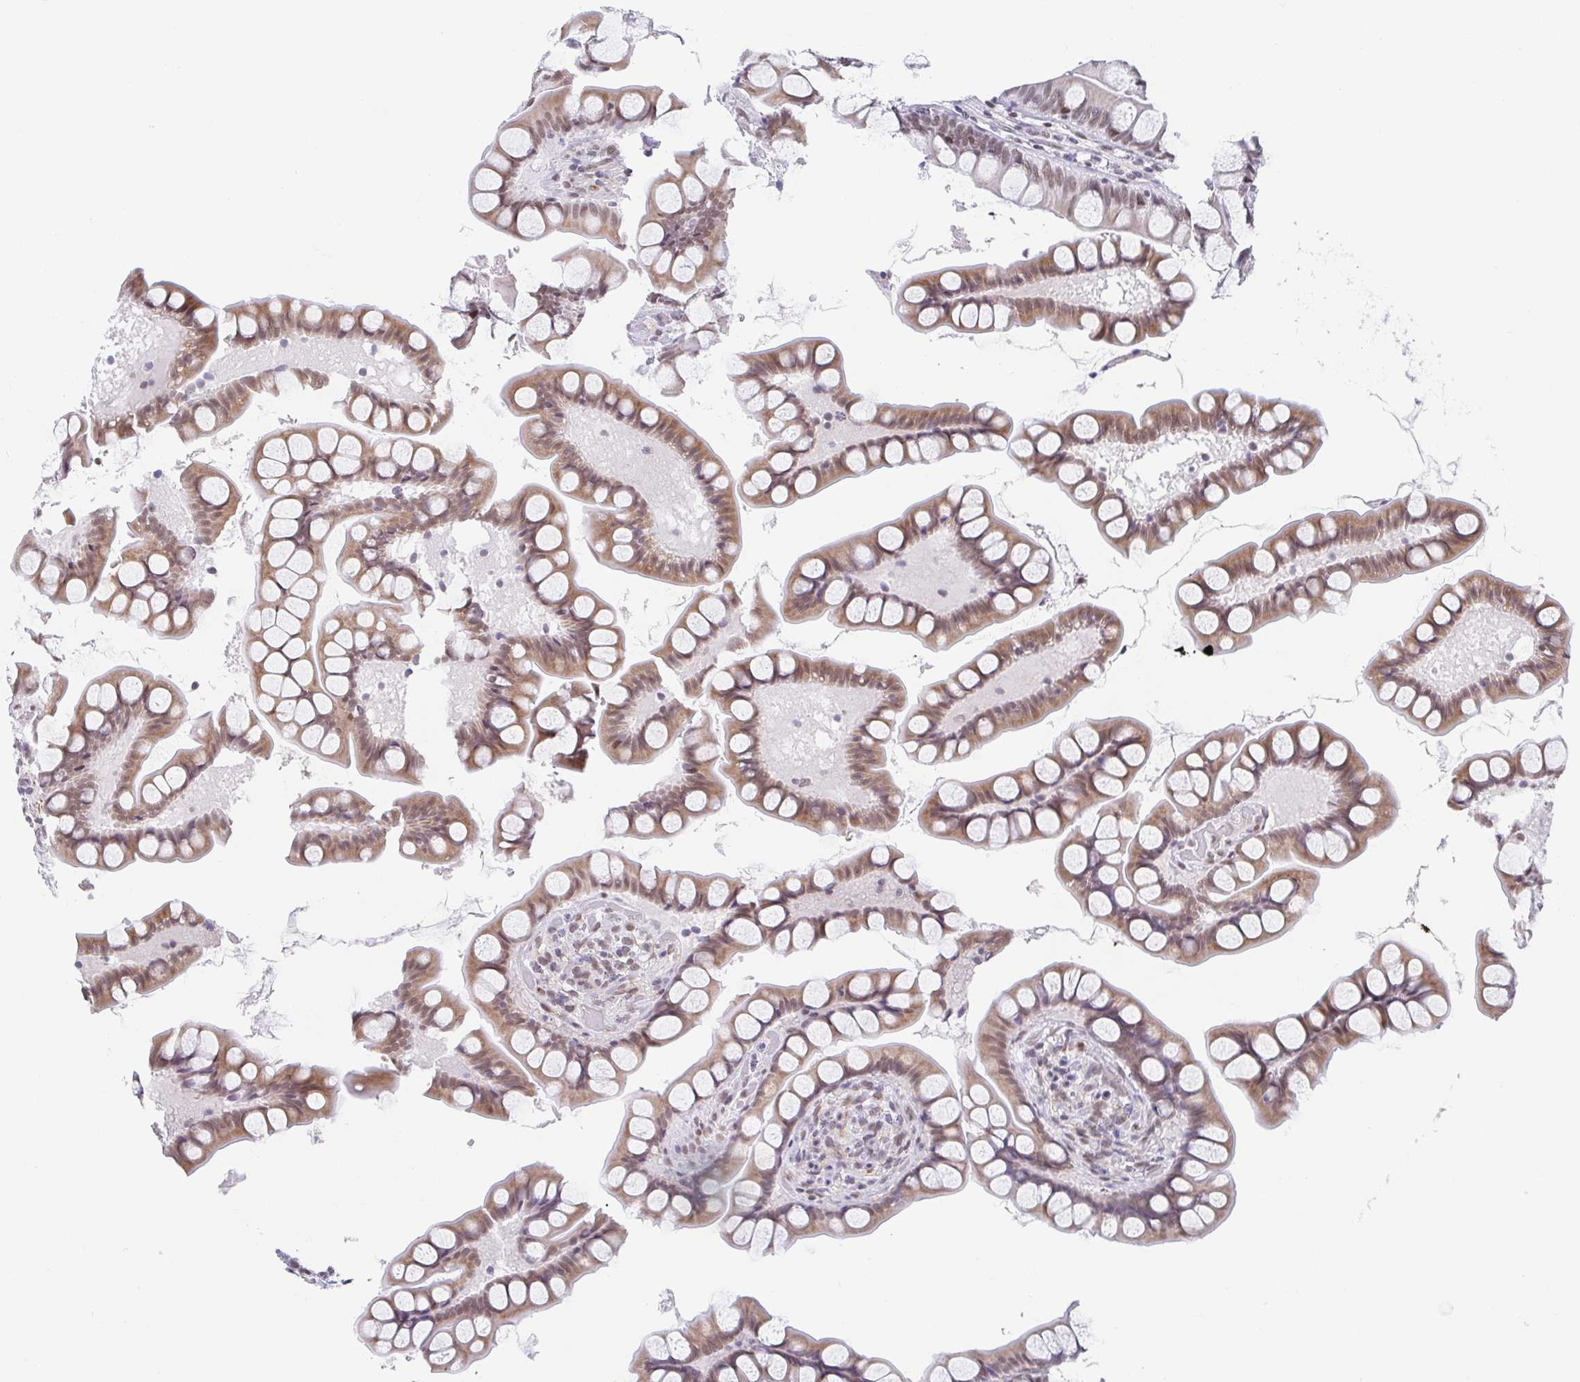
{"staining": {"intensity": "moderate", "quantity": ">75%", "location": "cytoplasmic/membranous,nuclear"}, "tissue": "small intestine", "cell_type": "Glandular cells", "image_type": "normal", "snomed": [{"axis": "morphology", "description": "Normal tissue, NOS"}, {"axis": "topography", "description": "Small intestine"}], "caption": "Moderate cytoplasmic/membranous,nuclear protein staining is appreciated in about >75% of glandular cells in small intestine.", "gene": "SLC7A10", "patient": {"sex": "male", "age": 70}}